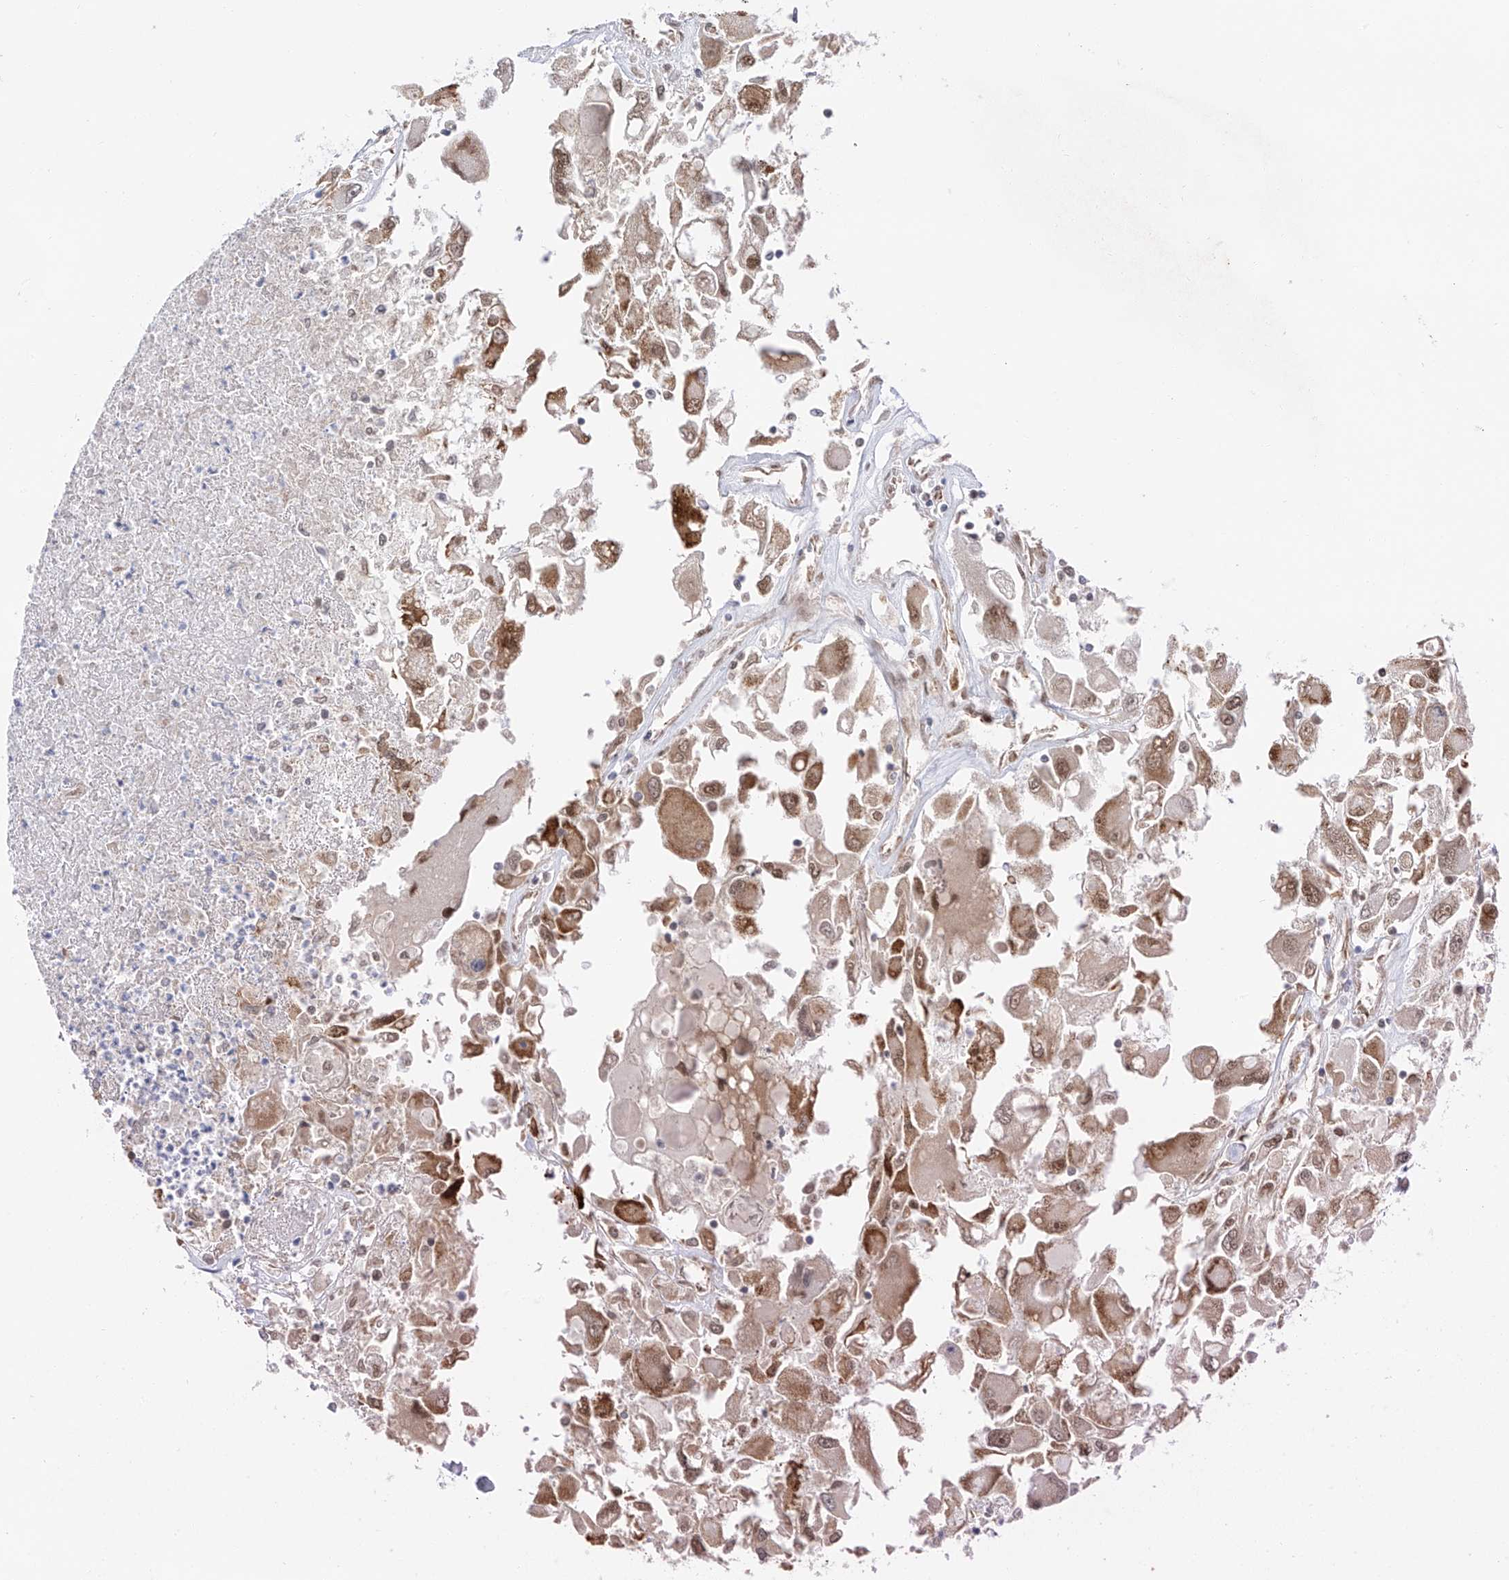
{"staining": {"intensity": "moderate", "quantity": ">75%", "location": "cytoplasmic/membranous,nuclear"}, "tissue": "renal cancer", "cell_type": "Tumor cells", "image_type": "cancer", "snomed": [{"axis": "morphology", "description": "Adenocarcinoma, NOS"}, {"axis": "topography", "description": "Kidney"}], "caption": "The photomicrograph shows staining of renal cancer (adenocarcinoma), revealing moderate cytoplasmic/membranous and nuclear protein positivity (brown color) within tumor cells. Immunohistochemistry stains the protein of interest in brown and the nuclei are stained blue.", "gene": "POGK", "patient": {"sex": "female", "age": 52}}